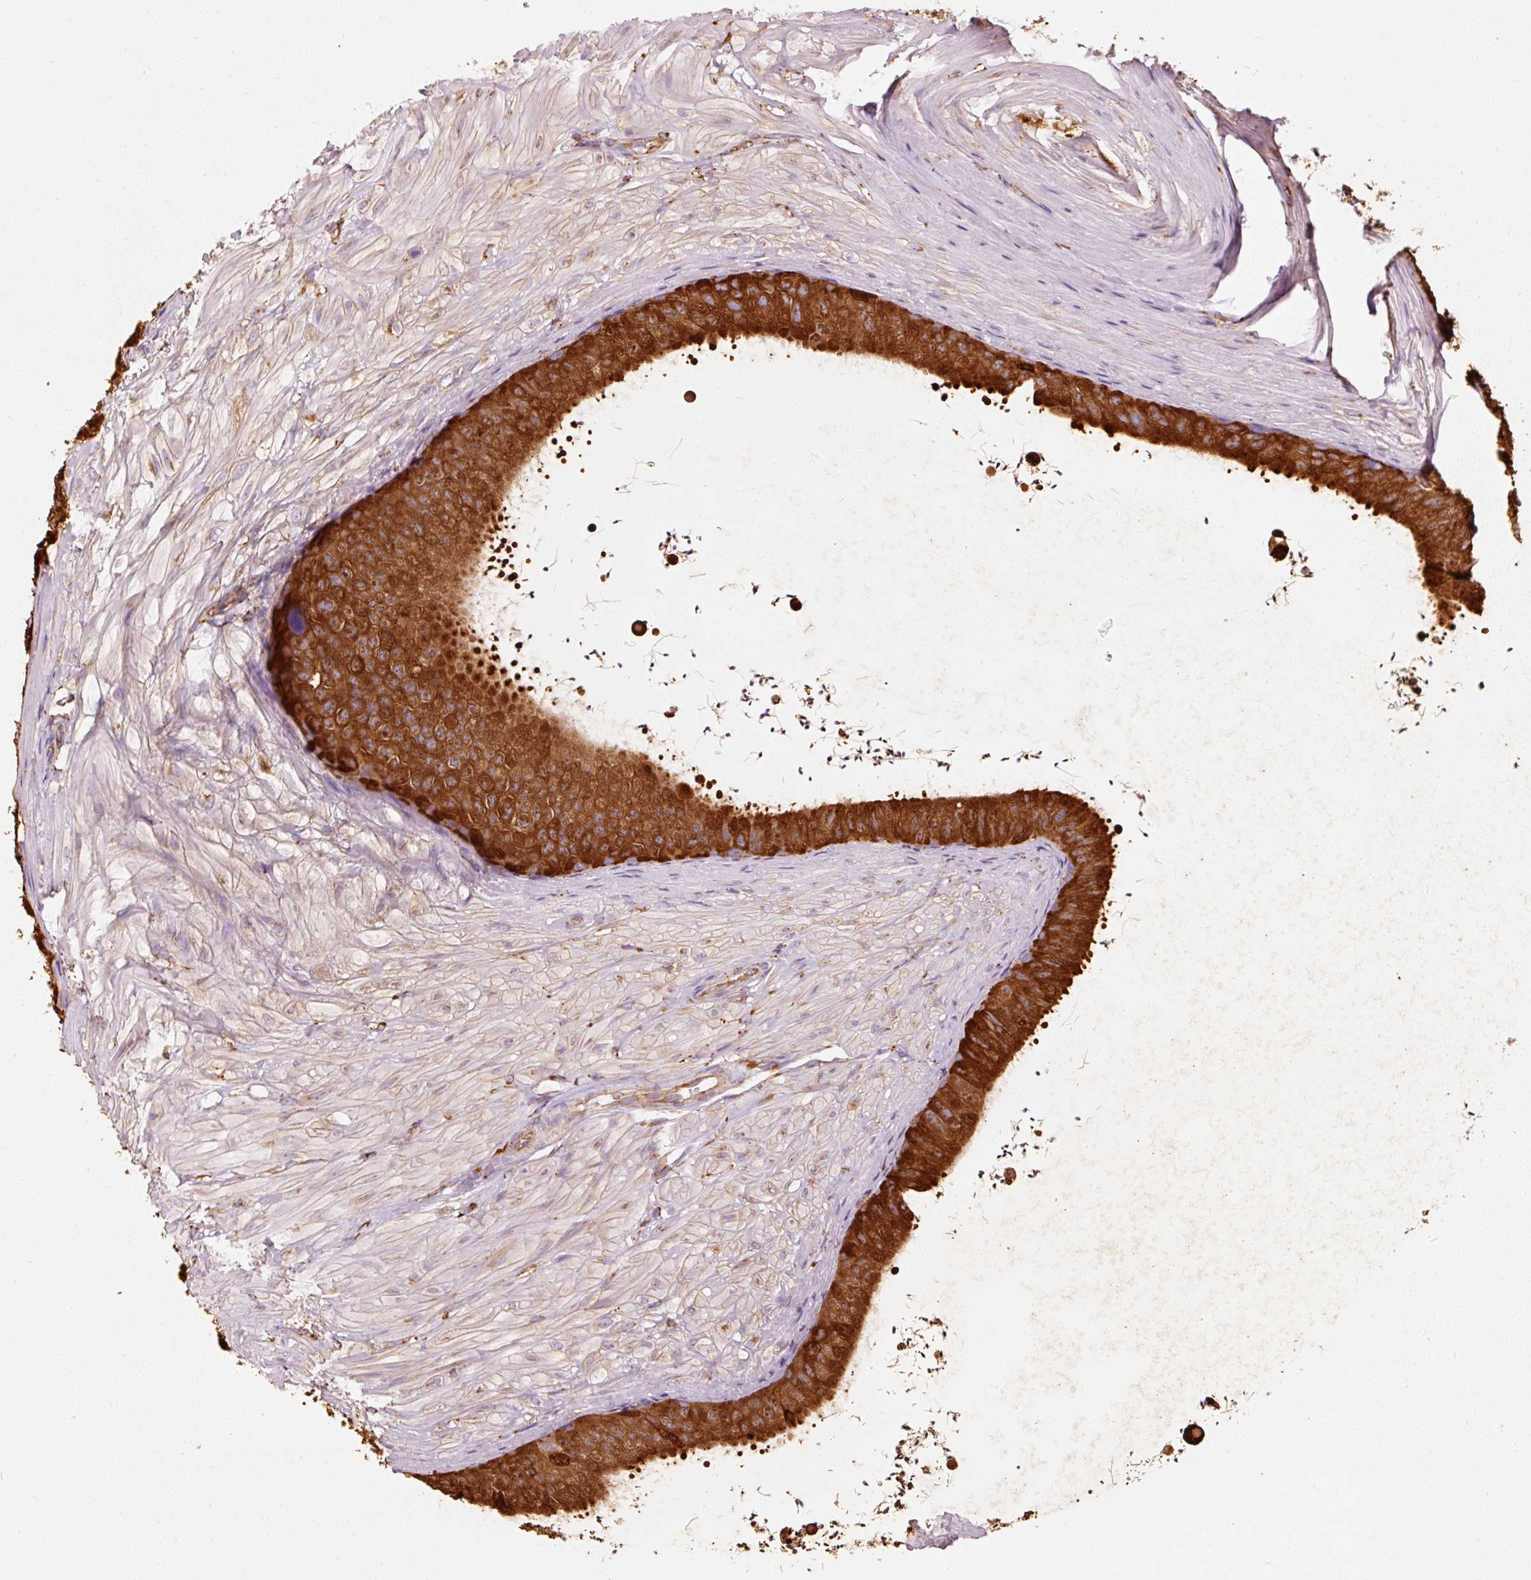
{"staining": {"intensity": "strong", "quantity": ">75%", "location": "cytoplasmic/membranous"}, "tissue": "epididymis", "cell_type": "Glandular cells", "image_type": "normal", "snomed": [{"axis": "morphology", "description": "Normal tissue, NOS"}, {"axis": "topography", "description": "Epididymis"}, {"axis": "topography", "description": "Peripheral nerve tissue"}], "caption": "Unremarkable epididymis shows strong cytoplasmic/membranous staining in about >75% of glandular cells, visualized by immunohistochemistry.", "gene": "ENSG00000256500", "patient": {"sex": "male", "age": 32}}